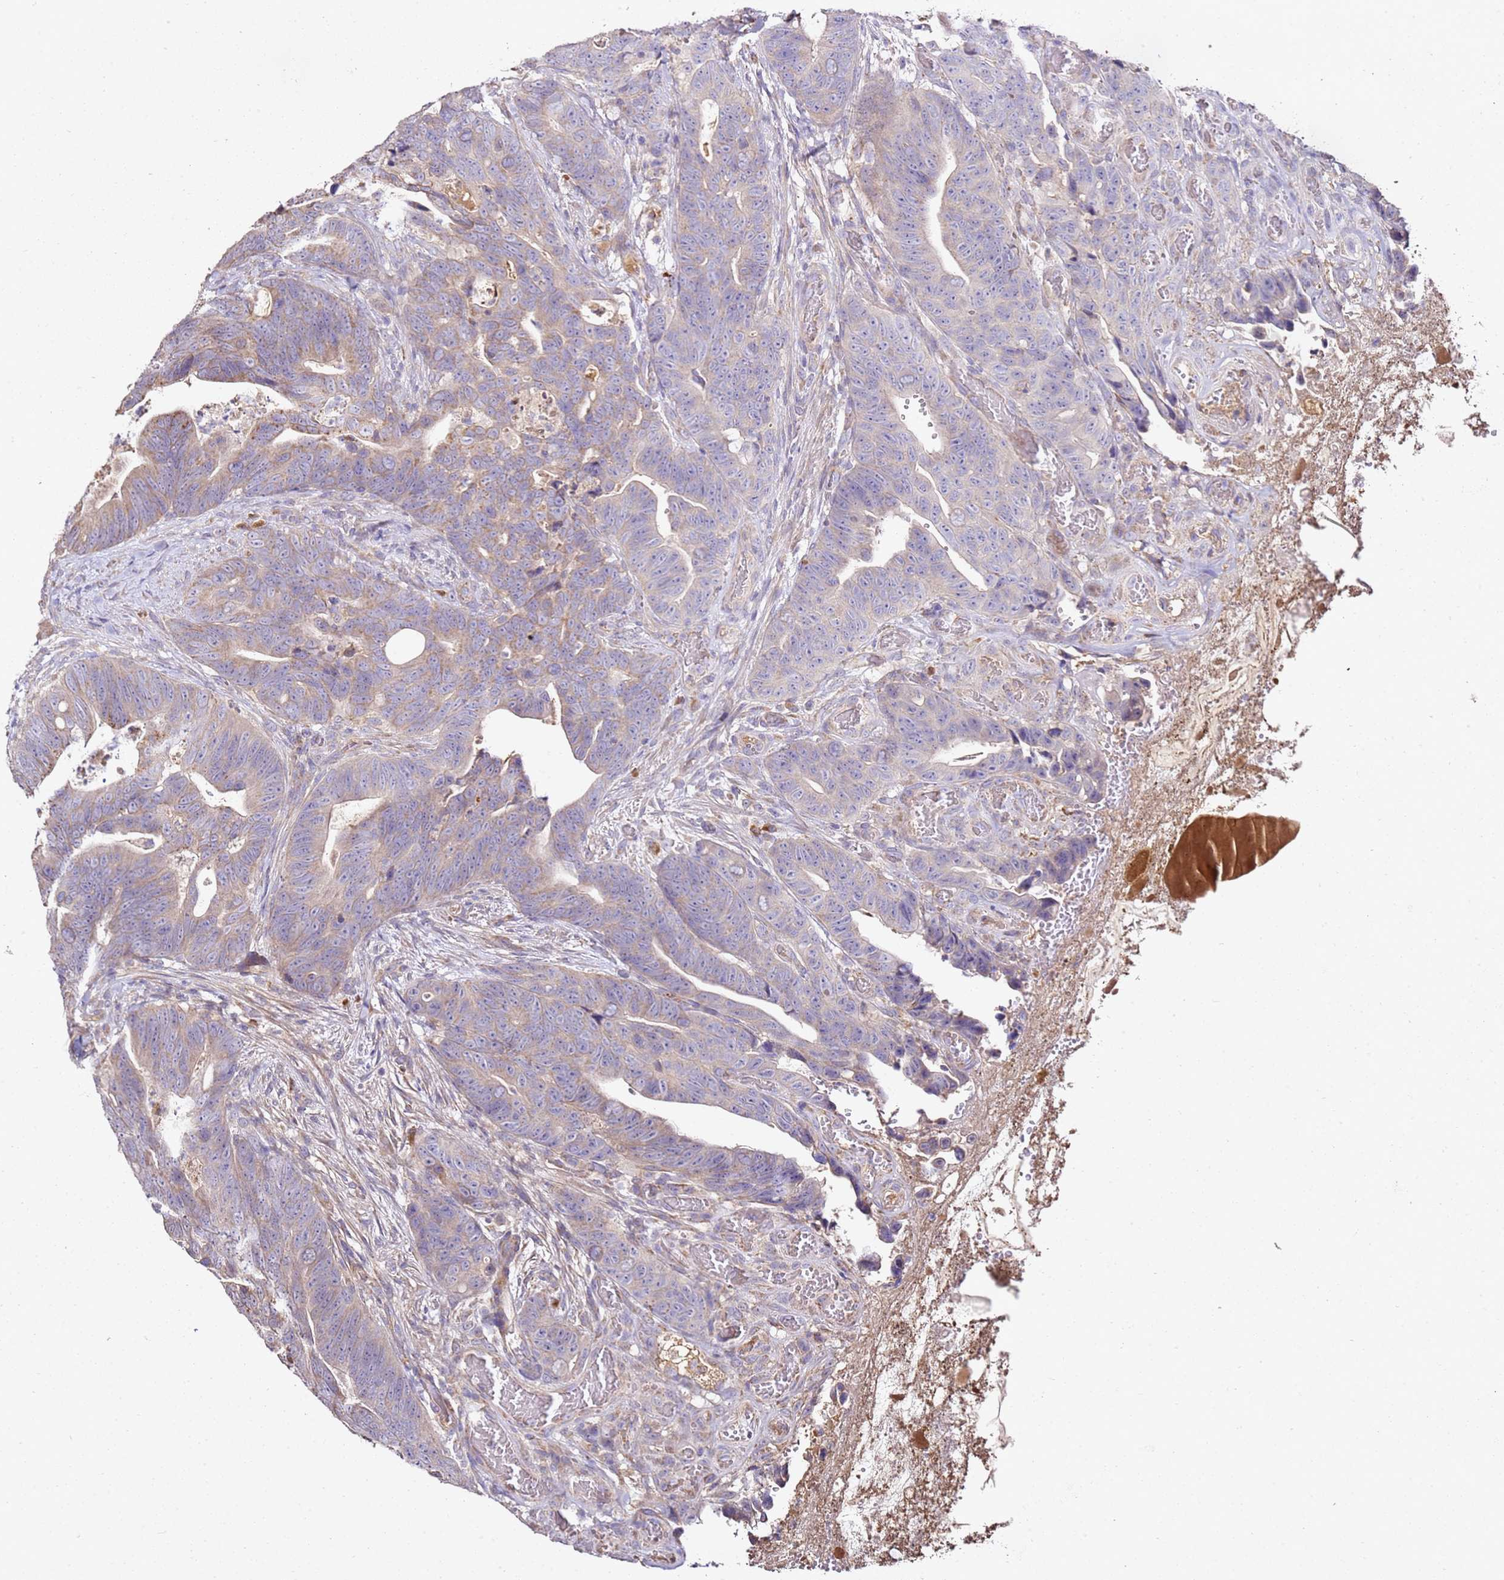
{"staining": {"intensity": "weak", "quantity": "<25%", "location": "cytoplasmic/membranous"}, "tissue": "colorectal cancer", "cell_type": "Tumor cells", "image_type": "cancer", "snomed": [{"axis": "morphology", "description": "Adenocarcinoma, NOS"}, {"axis": "topography", "description": "Colon"}], "caption": "High power microscopy histopathology image of an immunohistochemistry photomicrograph of colorectal adenocarcinoma, revealing no significant expression in tumor cells.", "gene": "OR2B11", "patient": {"sex": "female", "age": 82}}